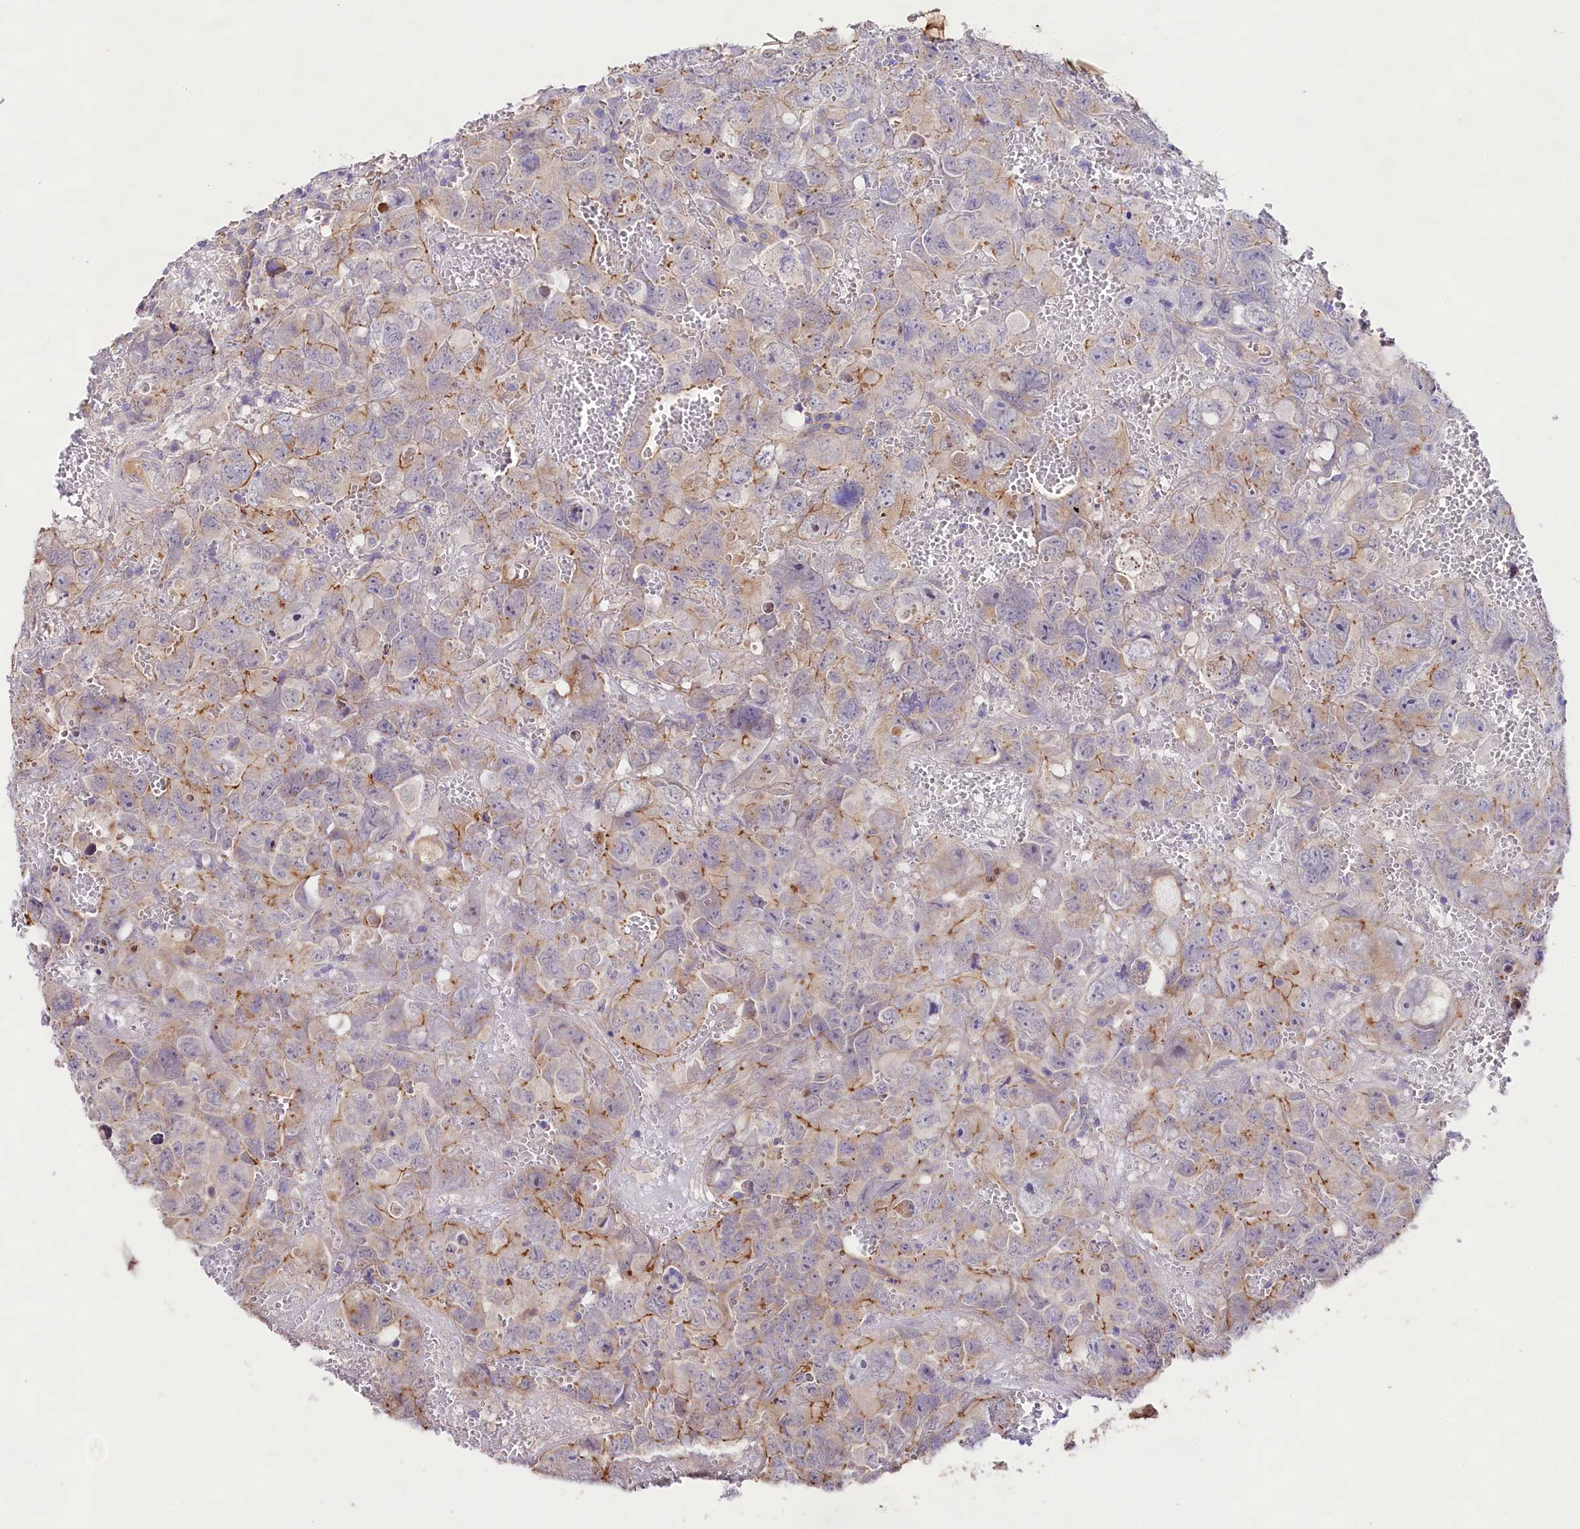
{"staining": {"intensity": "moderate", "quantity": "25%-75%", "location": "cytoplasmic/membranous"}, "tissue": "testis cancer", "cell_type": "Tumor cells", "image_type": "cancer", "snomed": [{"axis": "morphology", "description": "Carcinoma, Embryonal, NOS"}, {"axis": "topography", "description": "Testis"}], "caption": "A brown stain highlights moderate cytoplasmic/membranous expression of a protein in embryonal carcinoma (testis) tumor cells. (Stains: DAB in brown, nuclei in blue, Microscopy: brightfield microscopy at high magnification).", "gene": "VPS11", "patient": {"sex": "male", "age": 45}}